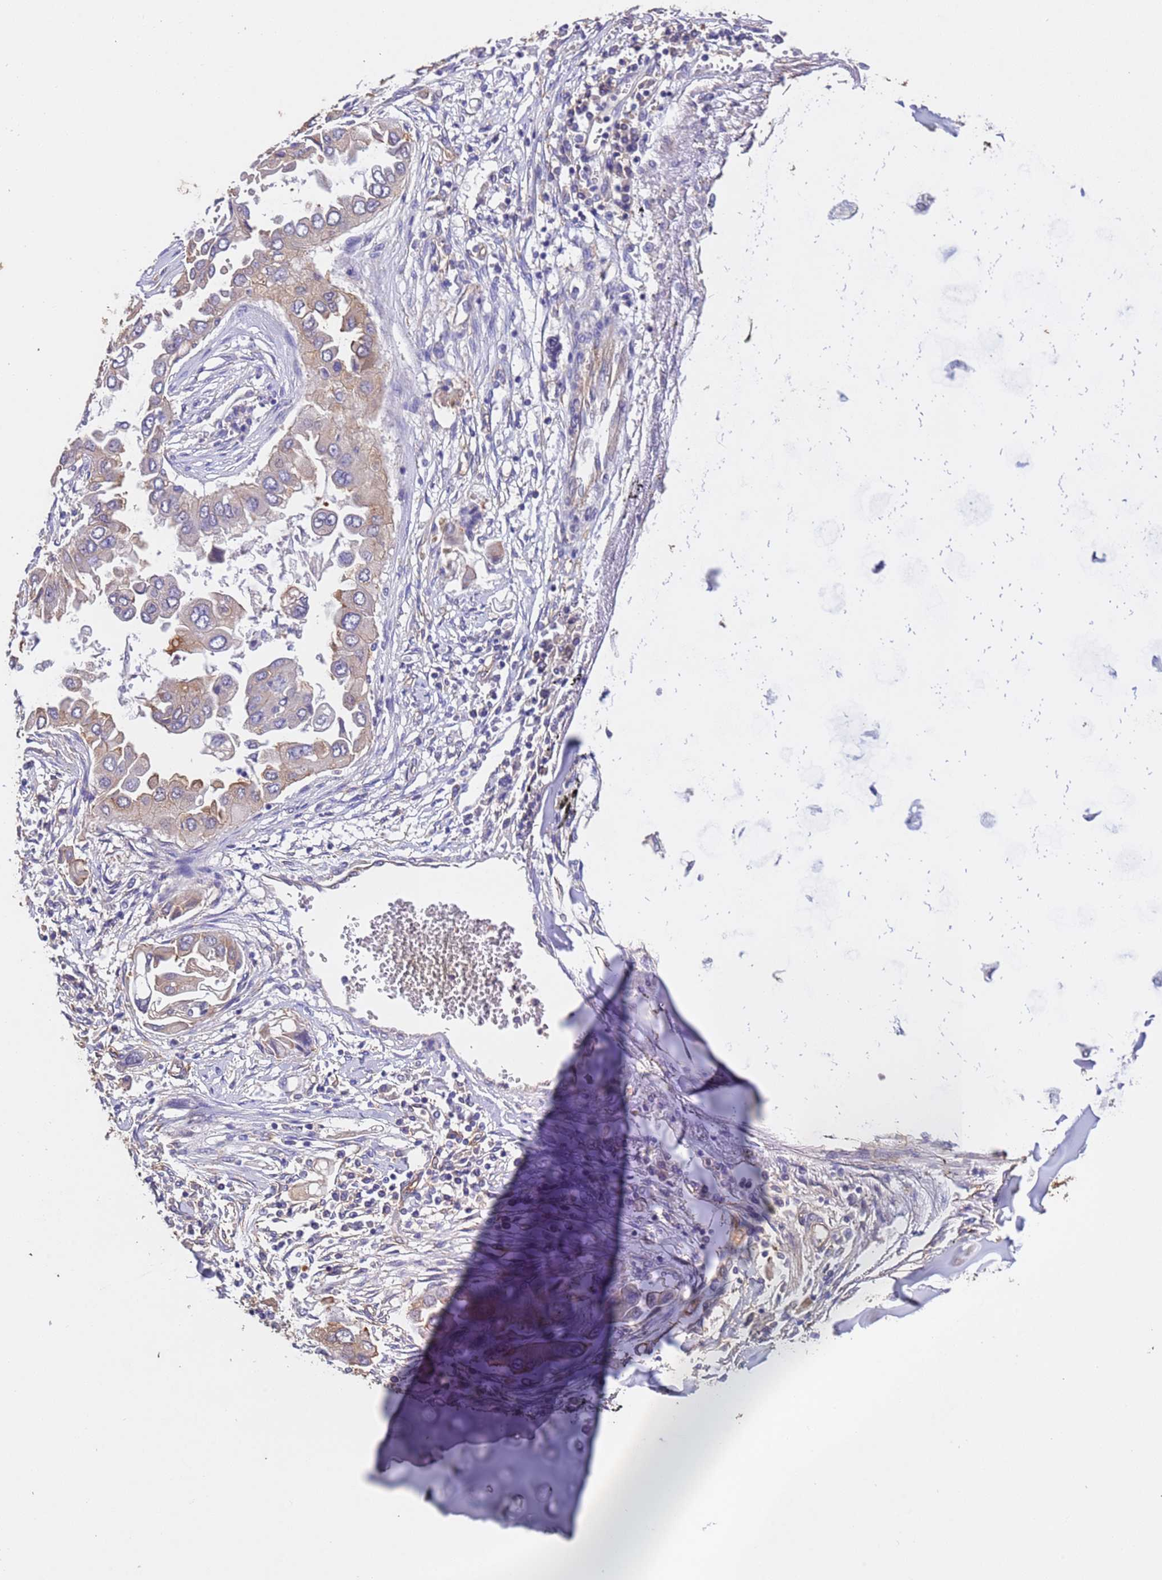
{"staining": {"intensity": "weak", "quantity": "25%-75%", "location": "cytoplasmic/membranous"}, "tissue": "lung cancer", "cell_type": "Tumor cells", "image_type": "cancer", "snomed": [{"axis": "morphology", "description": "Adenocarcinoma, NOS"}, {"axis": "topography", "description": "Lung"}], "caption": "Lung adenocarcinoma stained with a protein marker shows weak staining in tumor cells.", "gene": "MTX3", "patient": {"sex": "female", "age": 76}}